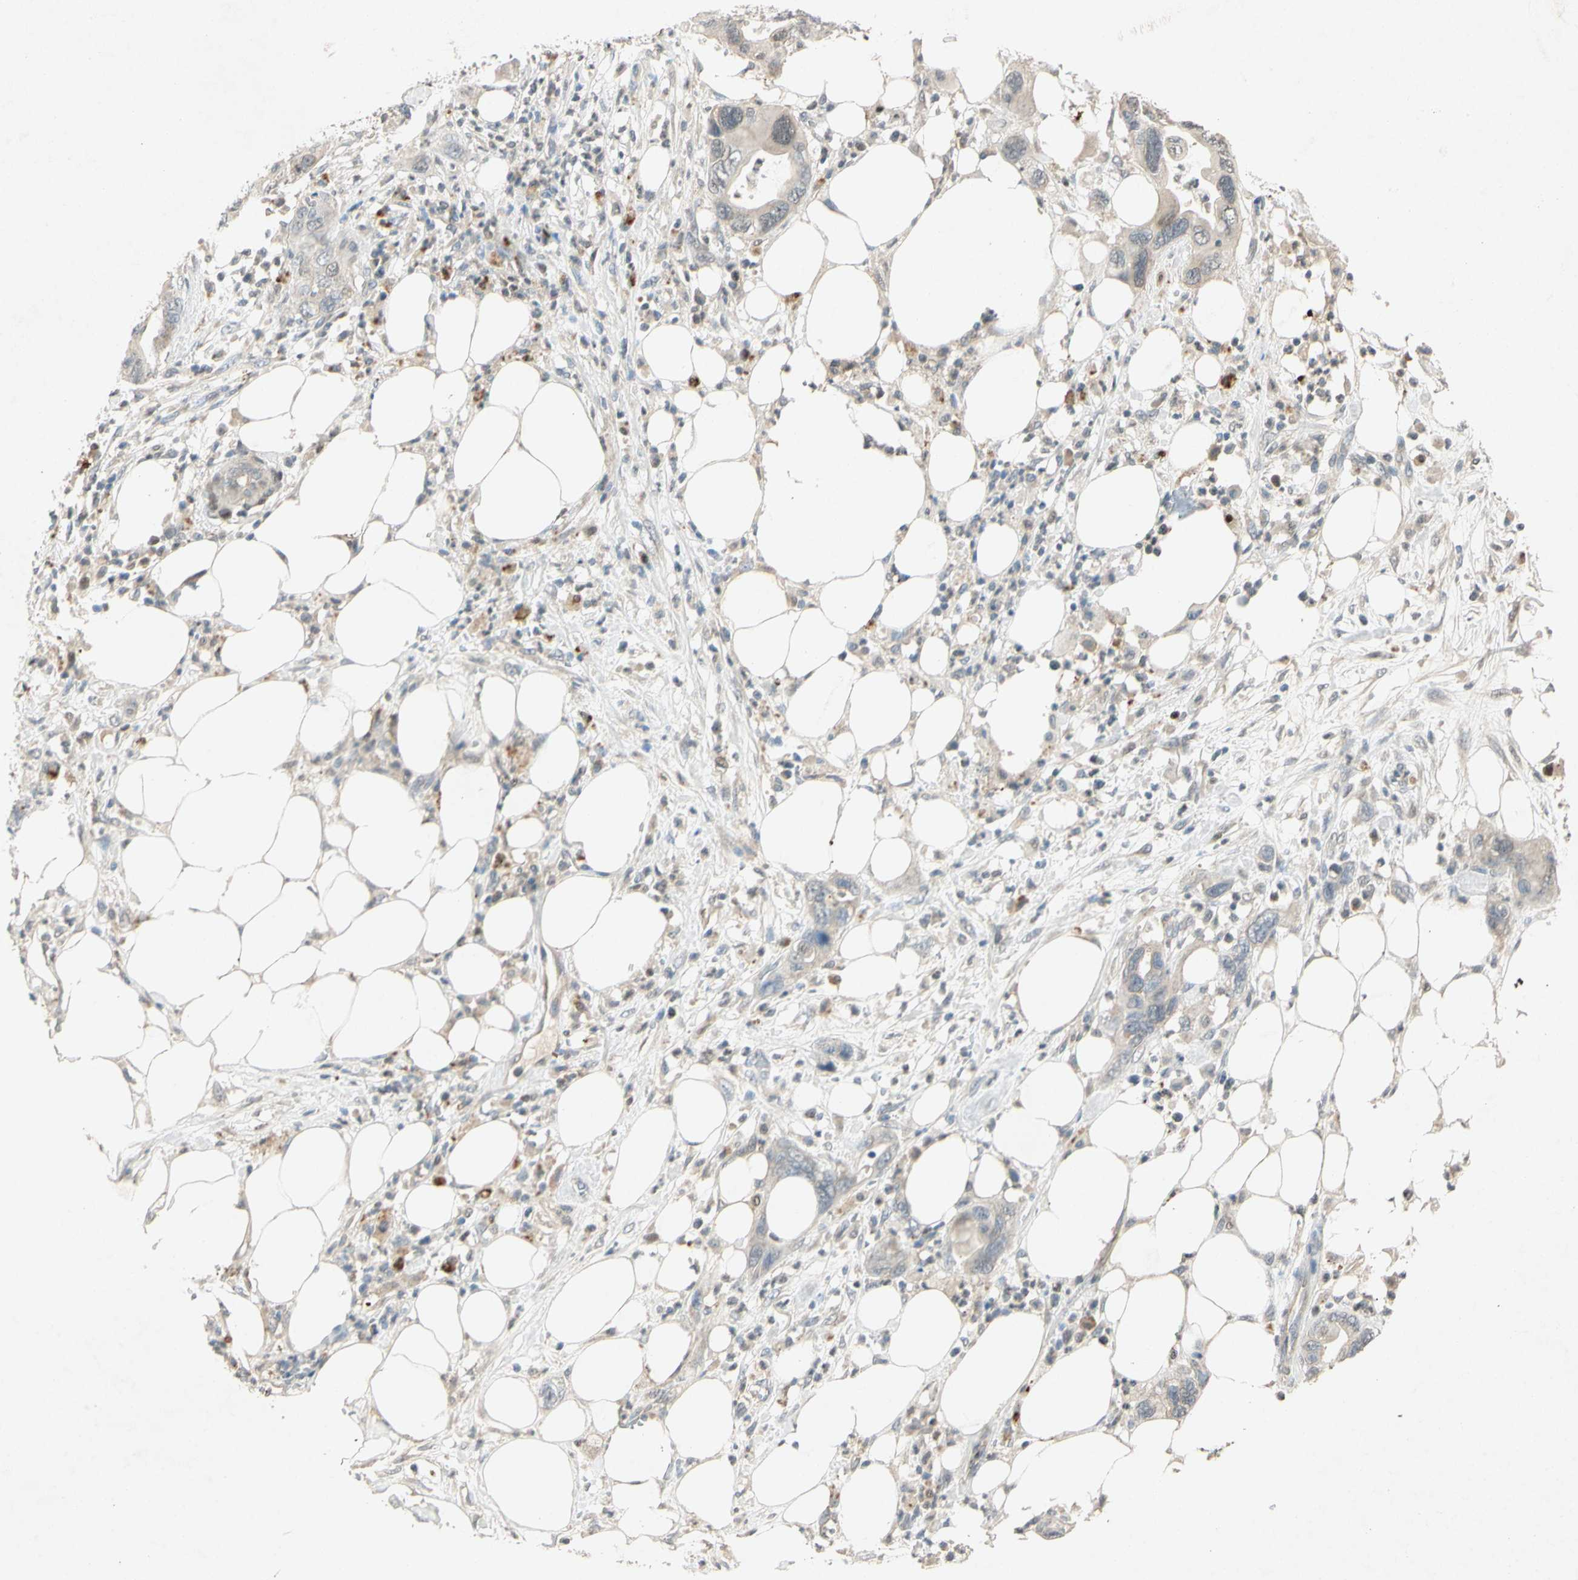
{"staining": {"intensity": "weak", "quantity": "<25%", "location": "cytoplasmic/membranous"}, "tissue": "pancreatic cancer", "cell_type": "Tumor cells", "image_type": "cancer", "snomed": [{"axis": "morphology", "description": "Adenocarcinoma, NOS"}, {"axis": "topography", "description": "Pancreas"}], "caption": "DAB immunohistochemical staining of human pancreatic cancer (adenocarcinoma) exhibits no significant staining in tumor cells.", "gene": "HSPA1B", "patient": {"sex": "female", "age": 71}}